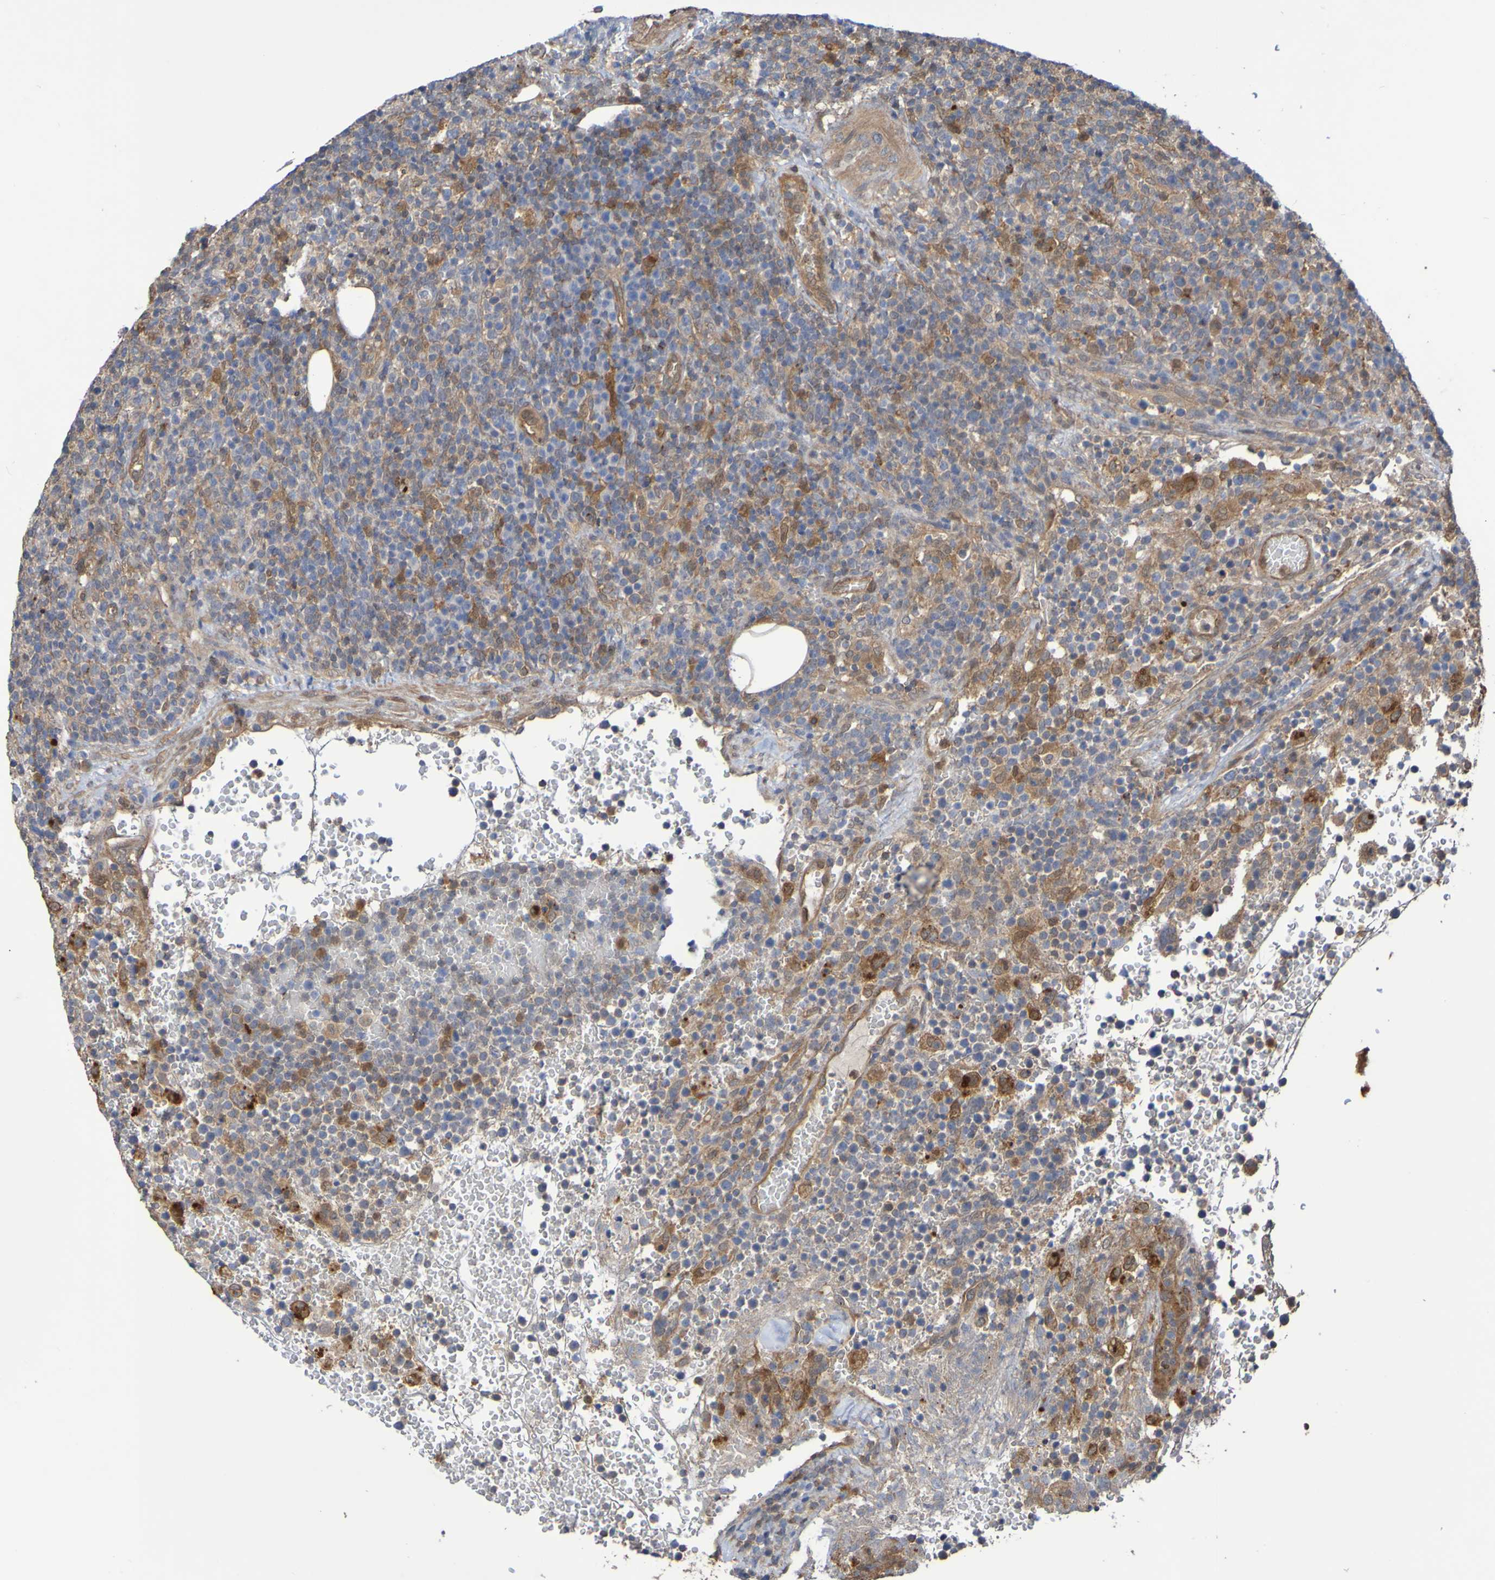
{"staining": {"intensity": "moderate", "quantity": ">75%", "location": "cytoplasmic/membranous"}, "tissue": "lymphoma", "cell_type": "Tumor cells", "image_type": "cancer", "snomed": [{"axis": "morphology", "description": "Malignant lymphoma, non-Hodgkin's type, High grade"}, {"axis": "topography", "description": "Lymph node"}], "caption": "A micrograph of high-grade malignant lymphoma, non-Hodgkin's type stained for a protein demonstrates moderate cytoplasmic/membranous brown staining in tumor cells.", "gene": "SERPINB6", "patient": {"sex": "male", "age": 61}}